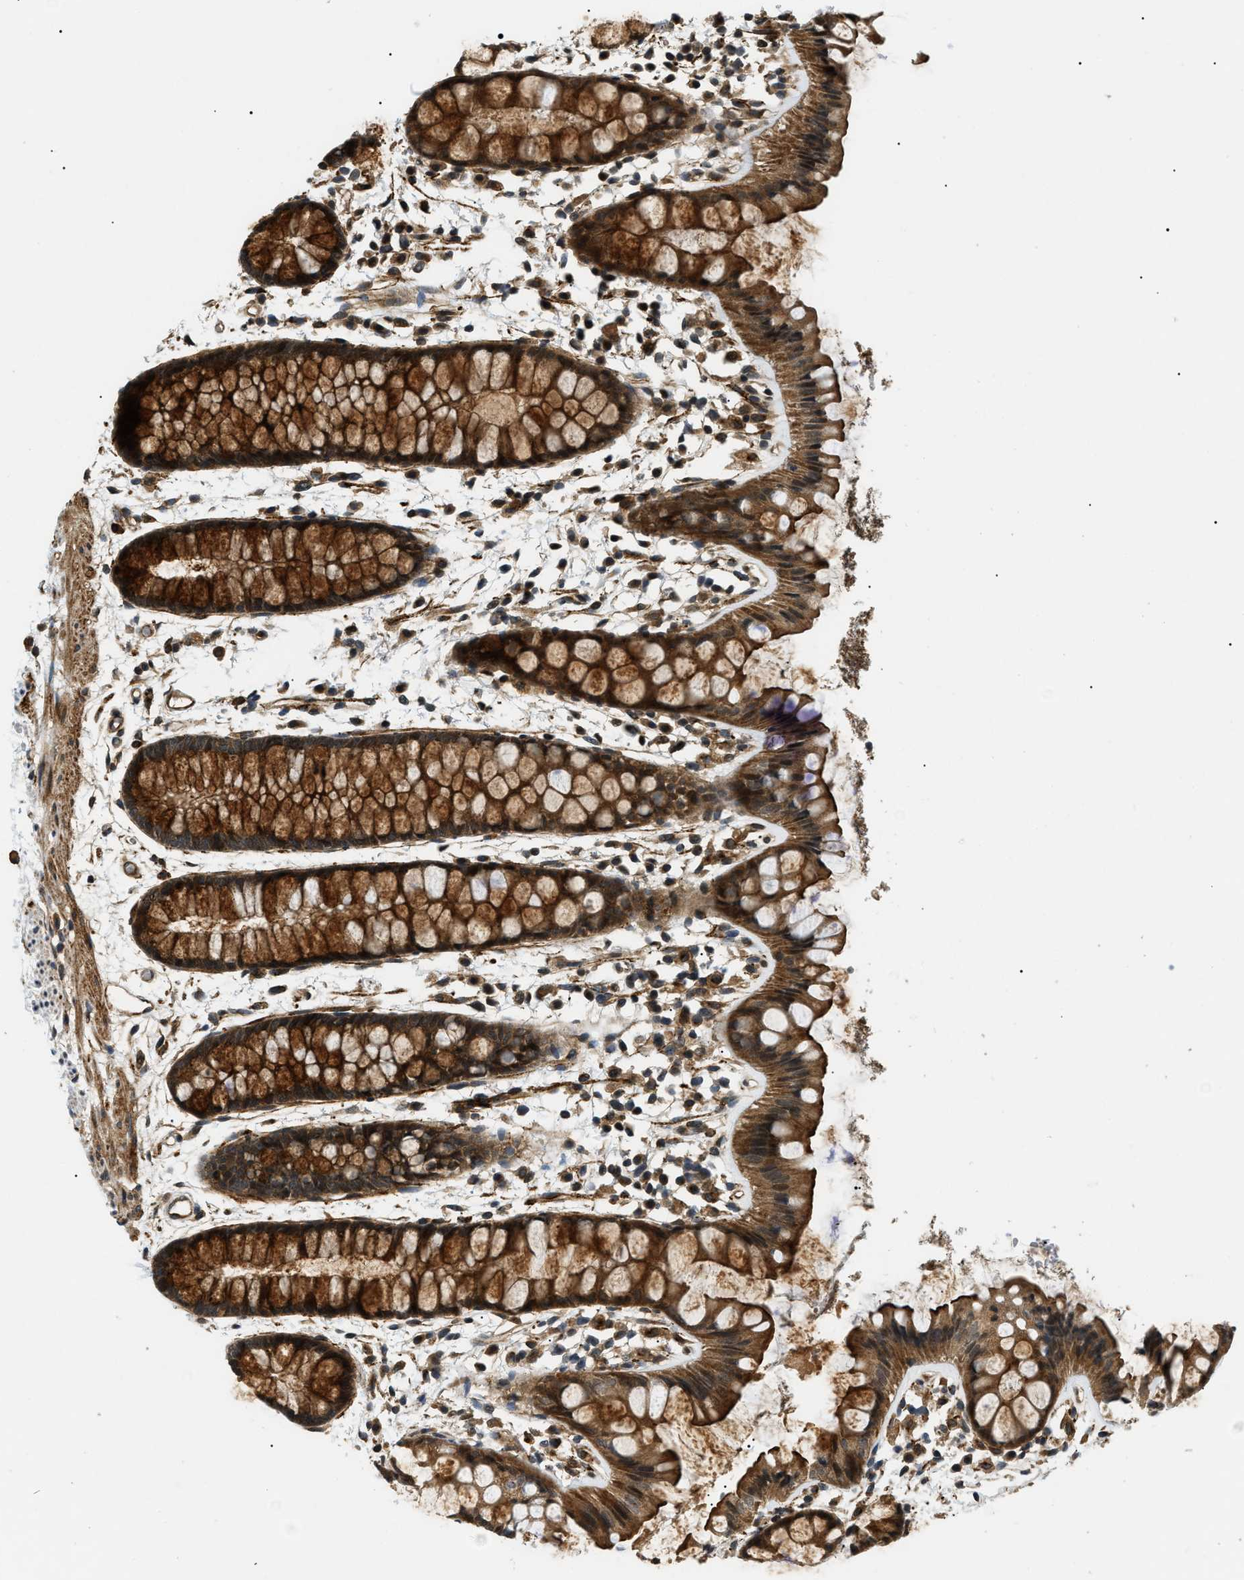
{"staining": {"intensity": "strong", "quantity": ">75%", "location": "cytoplasmic/membranous"}, "tissue": "rectum", "cell_type": "Glandular cells", "image_type": "normal", "snomed": [{"axis": "morphology", "description": "Normal tissue, NOS"}, {"axis": "topography", "description": "Rectum"}], "caption": "Immunohistochemical staining of normal rectum displays strong cytoplasmic/membranous protein expression in about >75% of glandular cells.", "gene": "ATP6AP1", "patient": {"sex": "female", "age": 66}}